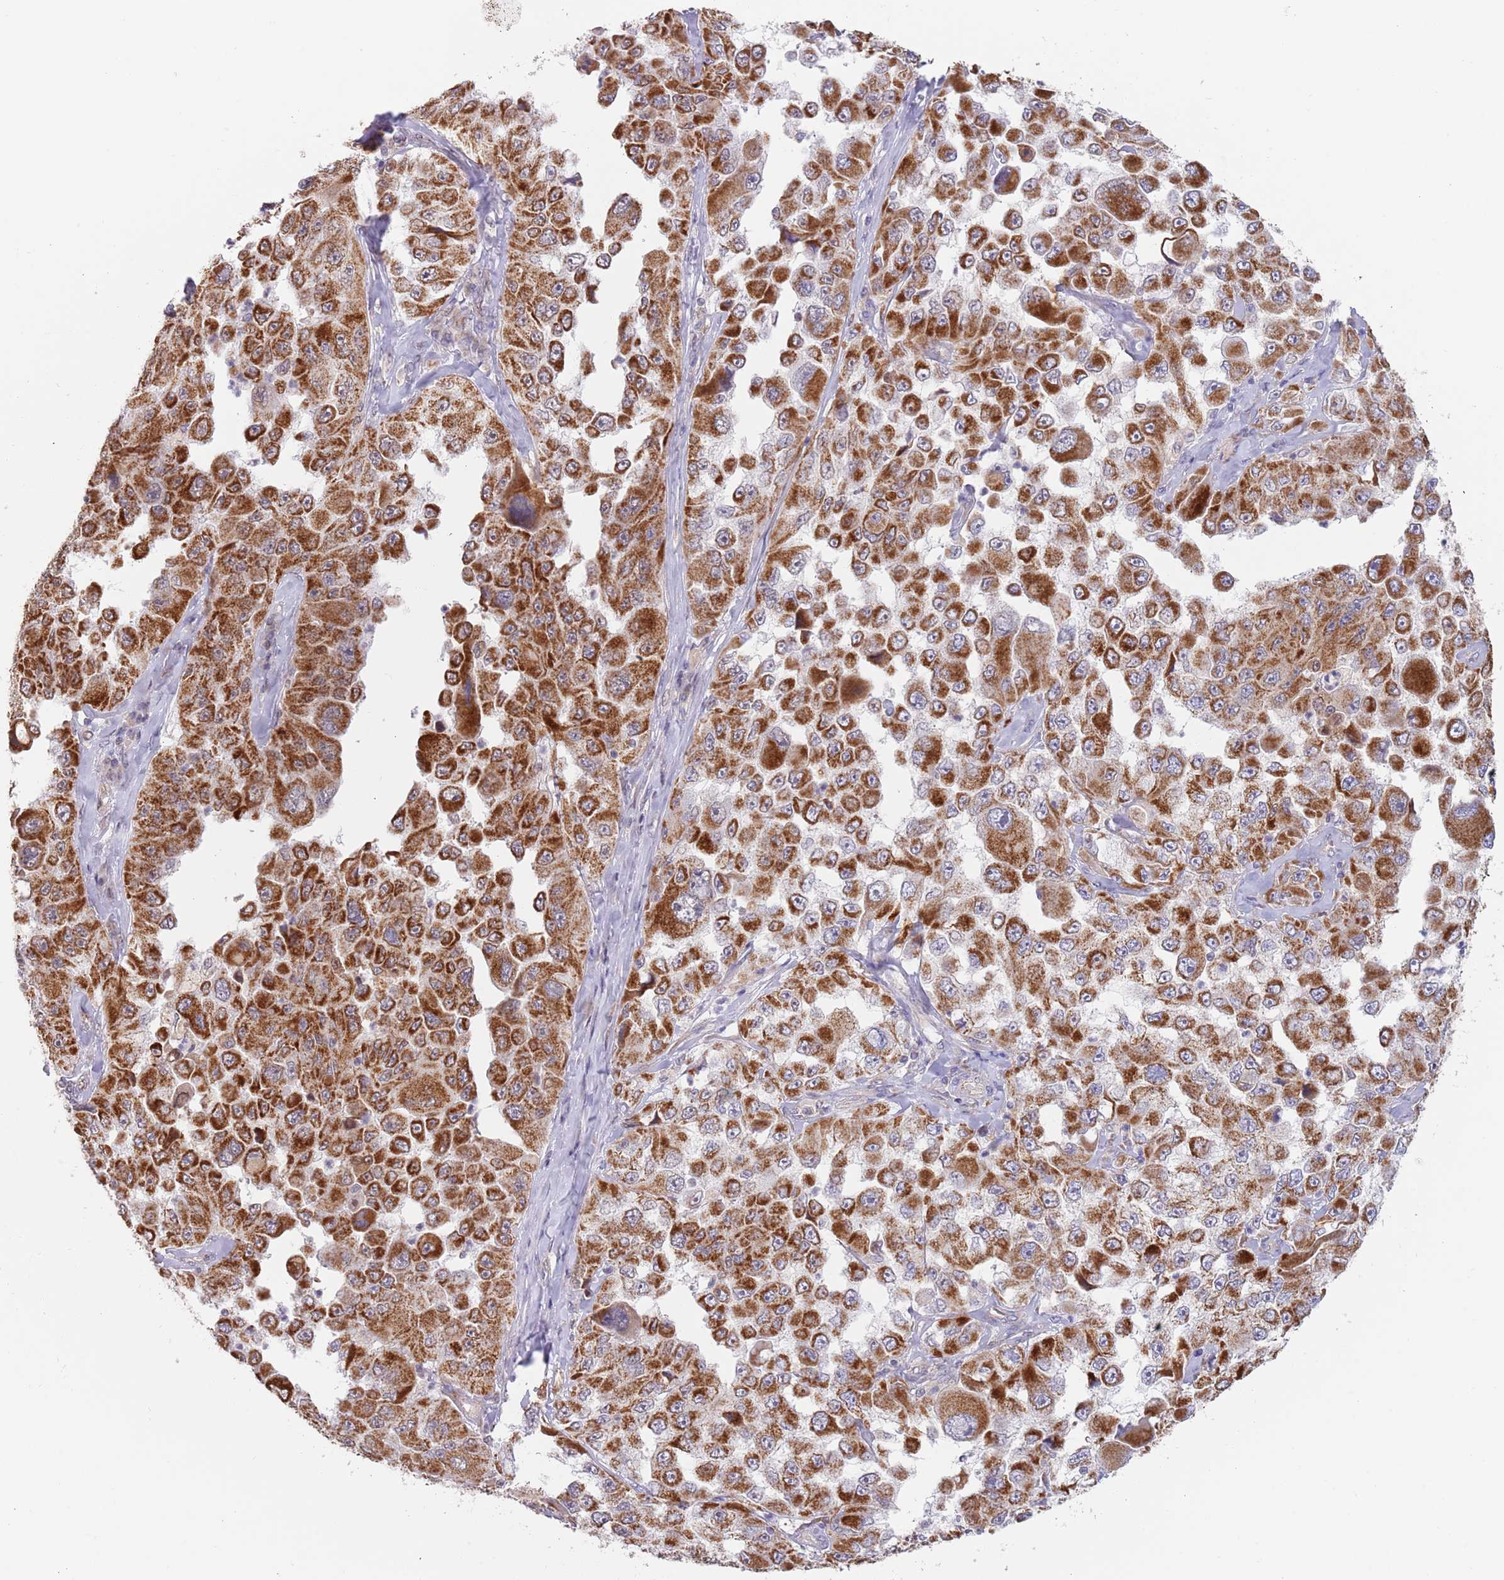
{"staining": {"intensity": "strong", "quantity": ">75%", "location": "cytoplasmic/membranous"}, "tissue": "melanoma", "cell_type": "Tumor cells", "image_type": "cancer", "snomed": [{"axis": "morphology", "description": "Malignant melanoma, Metastatic site"}, {"axis": "topography", "description": "Lymph node"}], "caption": "Immunohistochemical staining of melanoma demonstrates high levels of strong cytoplasmic/membranous positivity in approximately >75% of tumor cells. The protein is stained brown, and the nuclei are stained in blue (DAB (3,3'-diaminobenzidine) IHC with brightfield microscopy, high magnification).", "gene": "TIMM13", "patient": {"sex": "male", "age": 62}}